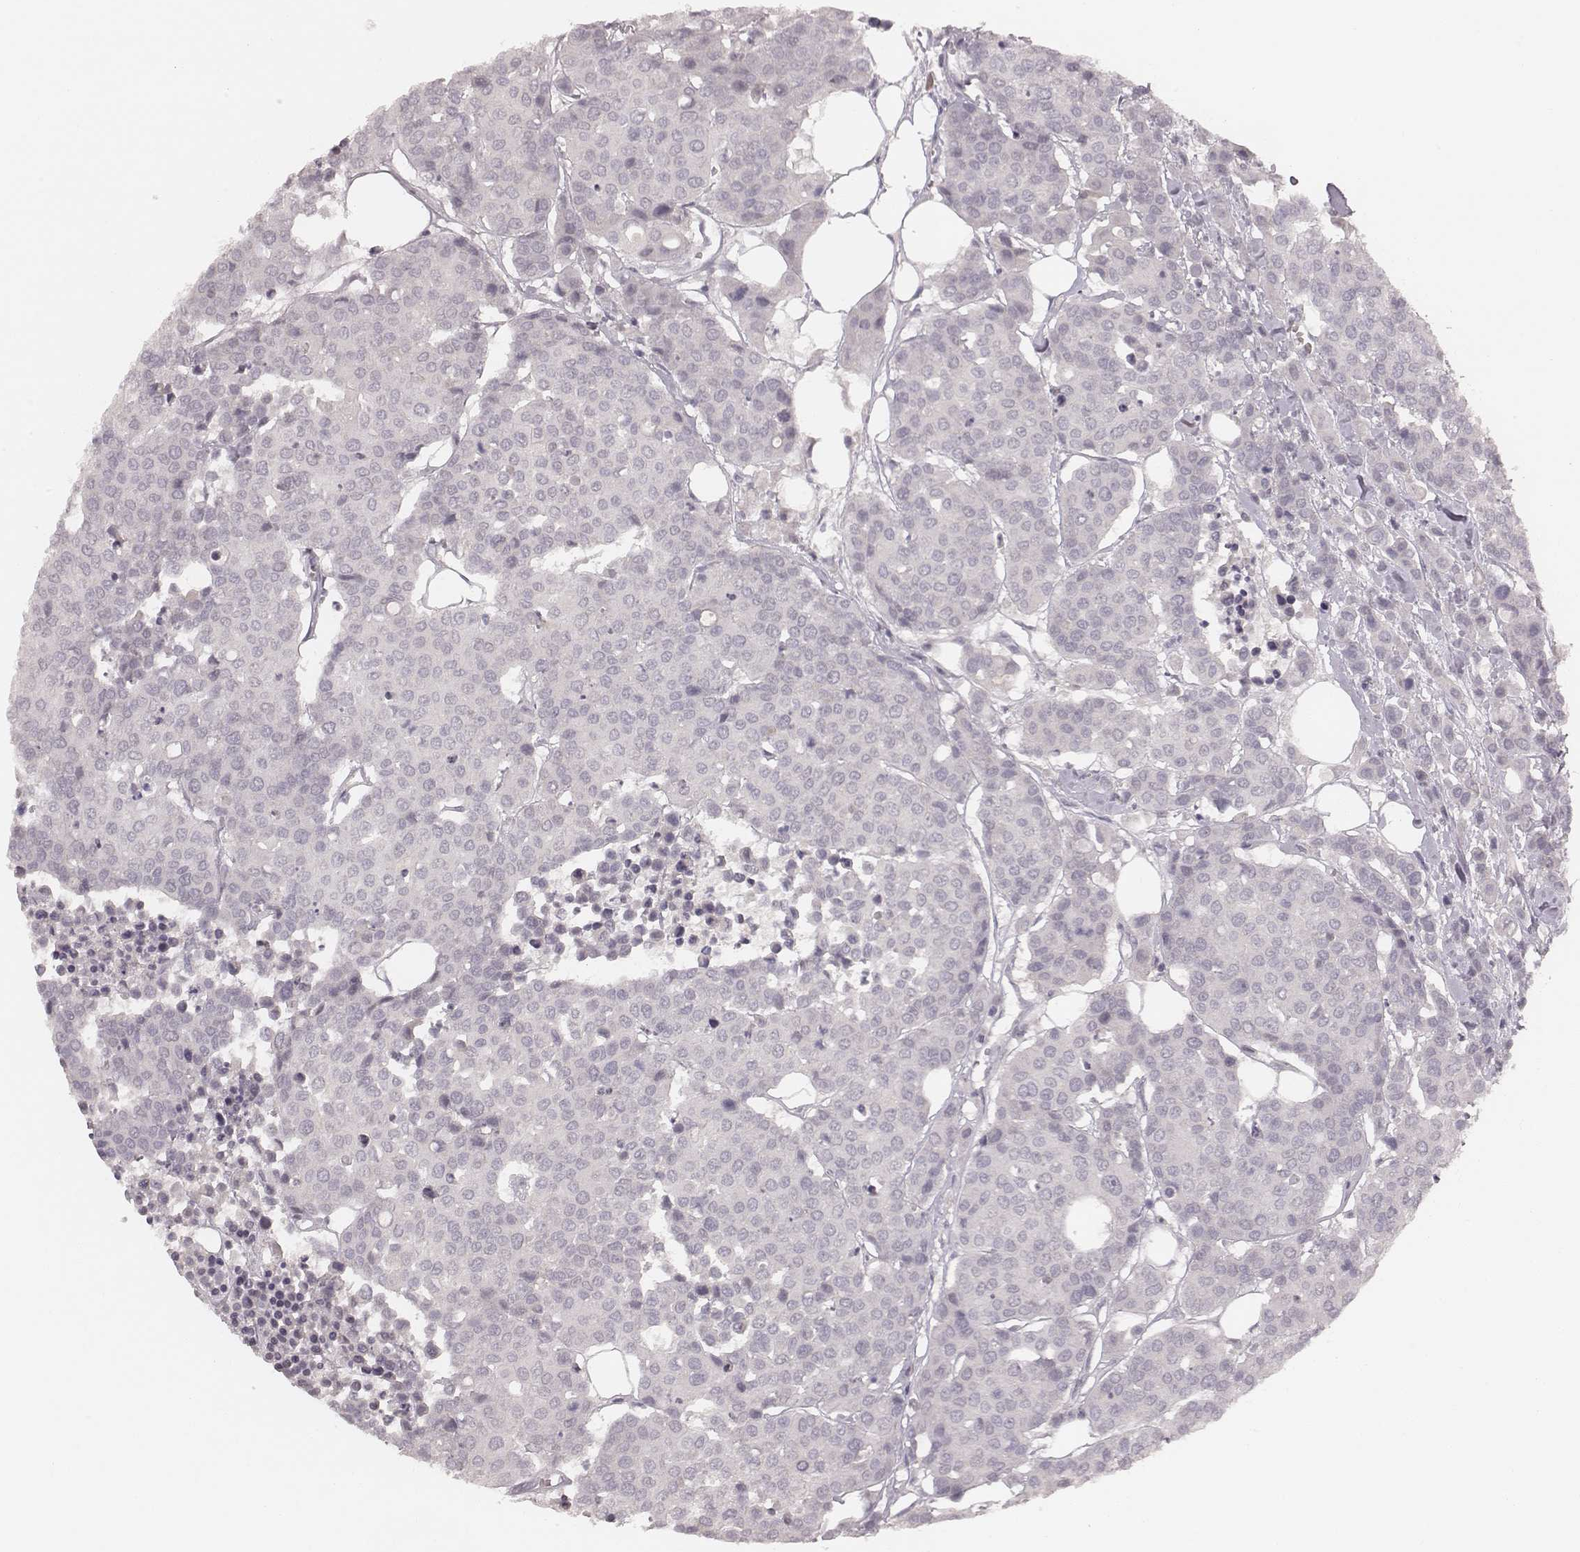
{"staining": {"intensity": "negative", "quantity": "none", "location": "none"}, "tissue": "carcinoid", "cell_type": "Tumor cells", "image_type": "cancer", "snomed": [{"axis": "morphology", "description": "Carcinoid, malignant, NOS"}, {"axis": "topography", "description": "Colon"}], "caption": "Carcinoid was stained to show a protein in brown. There is no significant positivity in tumor cells.", "gene": "LY6K", "patient": {"sex": "male", "age": 81}}